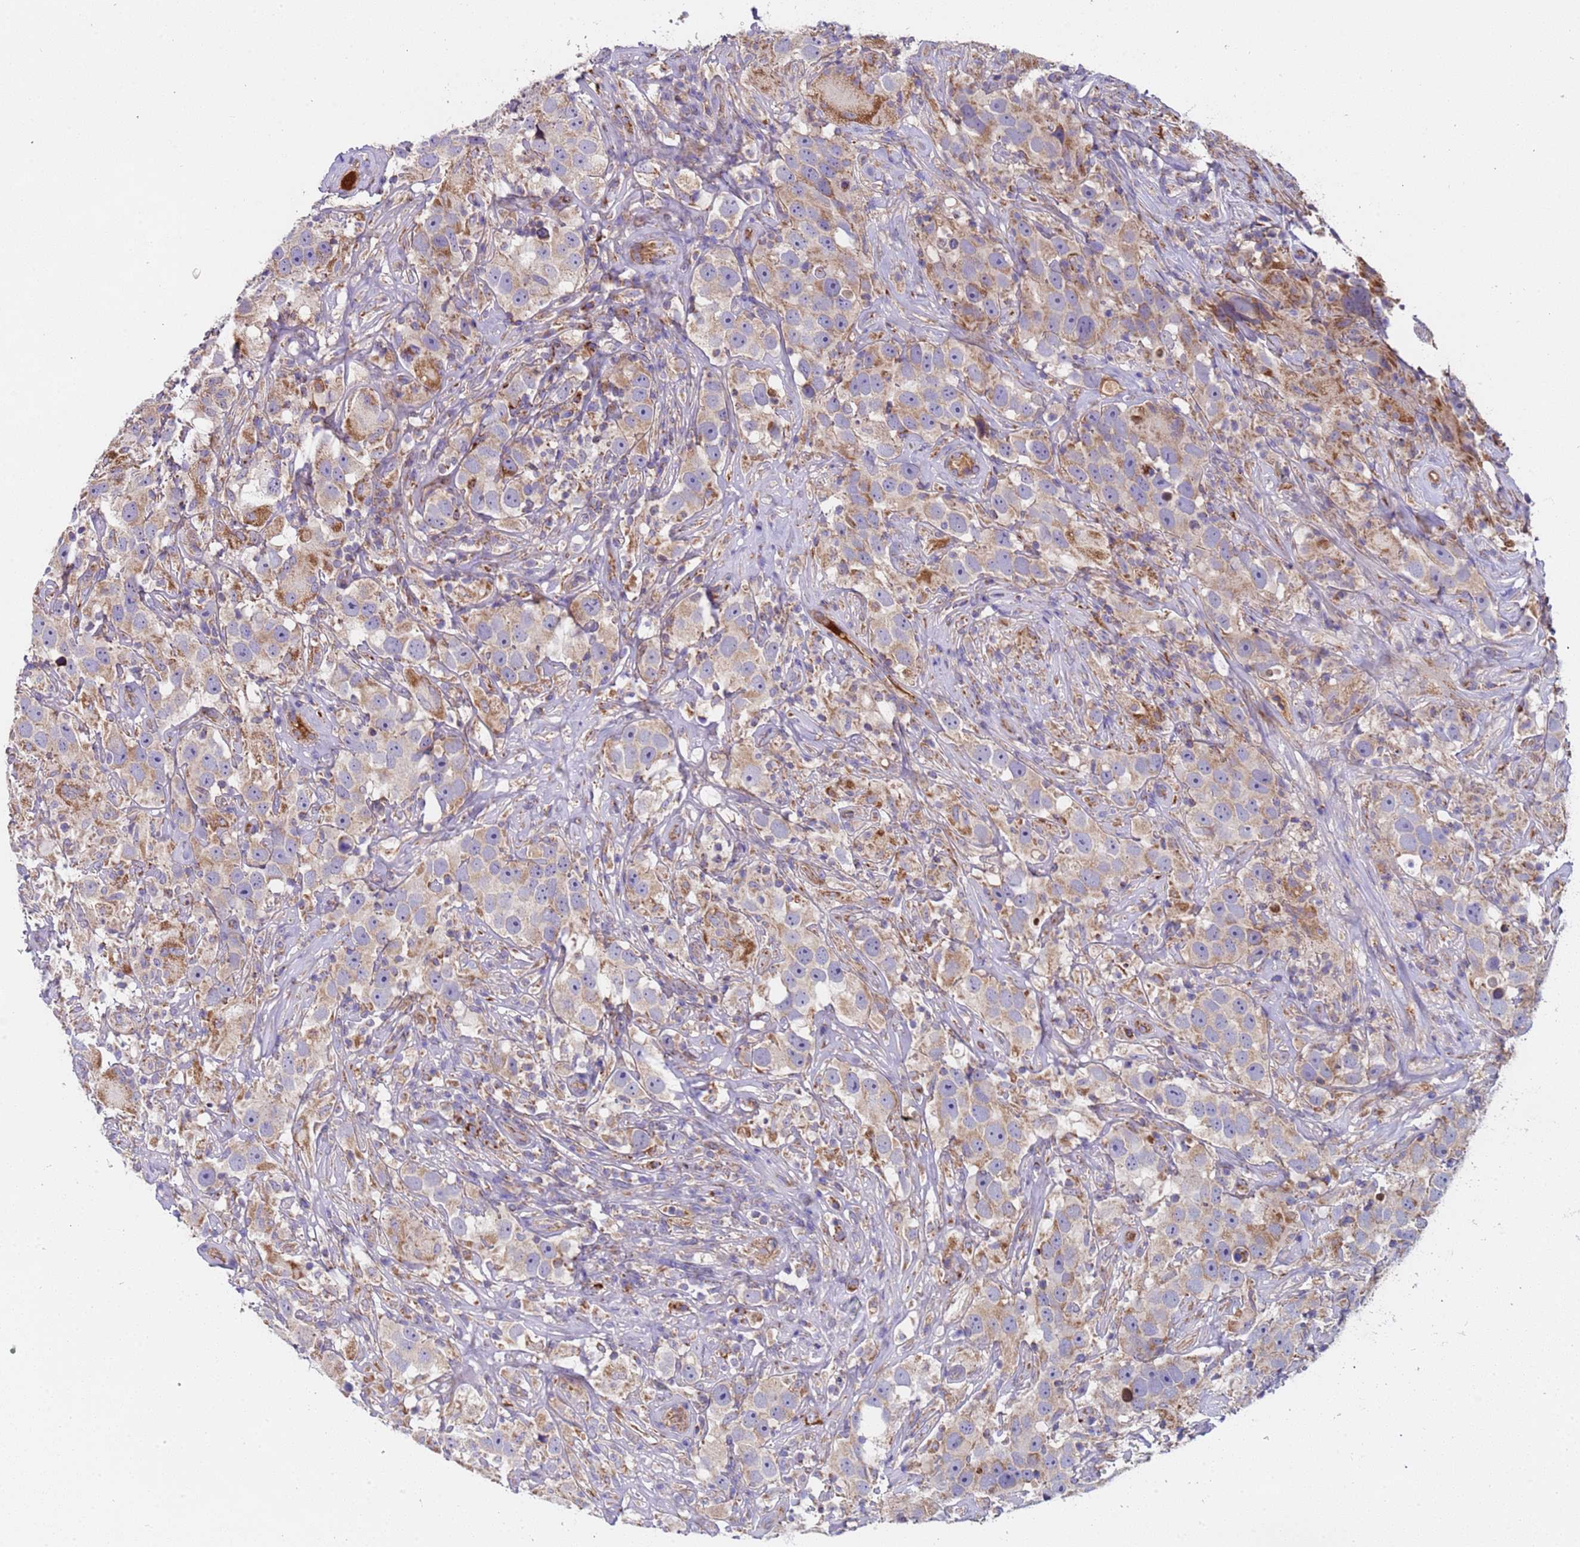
{"staining": {"intensity": "moderate", "quantity": "<25%", "location": "cytoplasmic/membranous"}, "tissue": "testis cancer", "cell_type": "Tumor cells", "image_type": "cancer", "snomed": [{"axis": "morphology", "description": "Seminoma, NOS"}, {"axis": "topography", "description": "Testis"}], "caption": "Human testis seminoma stained for a protein (brown) reveals moderate cytoplasmic/membranous positive staining in about <25% of tumor cells.", "gene": "TMEM126A", "patient": {"sex": "male", "age": 49}}